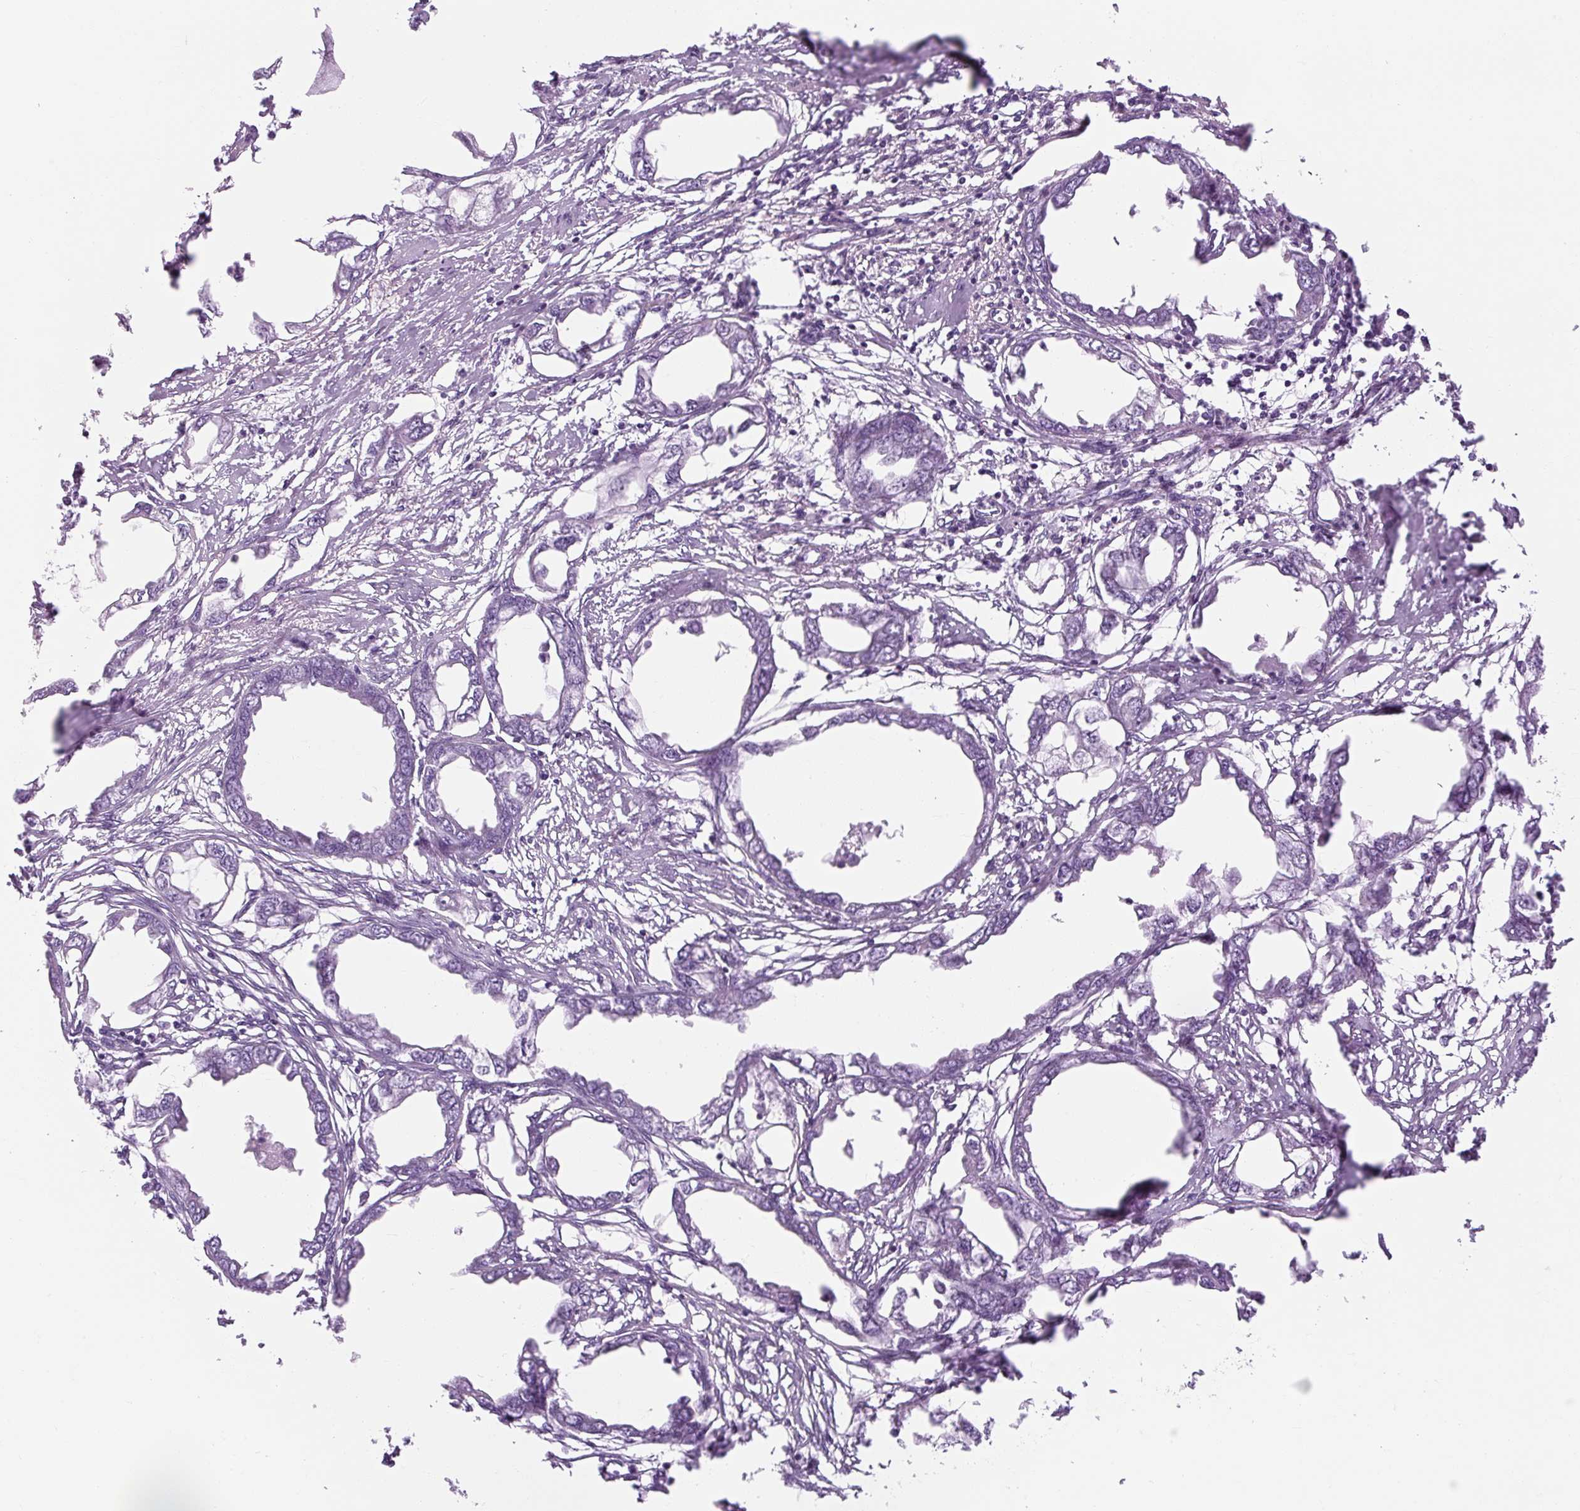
{"staining": {"intensity": "negative", "quantity": "none", "location": "none"}, "tissue": "endometrial cancer", "cell_type": "Tumor cells", "image_type": "cancer", "snomed": [{"axis": "morphology", "description": "Adenocarcinoma, NOS"}, {"axis": "morphology", "description": "Adenocarcinoma, metastatic, NOS"}, {"axis": "topography", "description": "Adipose tissue"}, {"axis": "topography", "description": "Endometrium"}], "caption": "Immunohistochemistry of adenocarcinoma (endometrial) demonstrates no staining in tumor cells. (Brightfield microscopy of DAB (3,3'-diaminobenzidine) immunohistochemistry (IHC) at high magnification).", "gene": "TIGD2", "patient": {"sex": "female", "age": 67}}